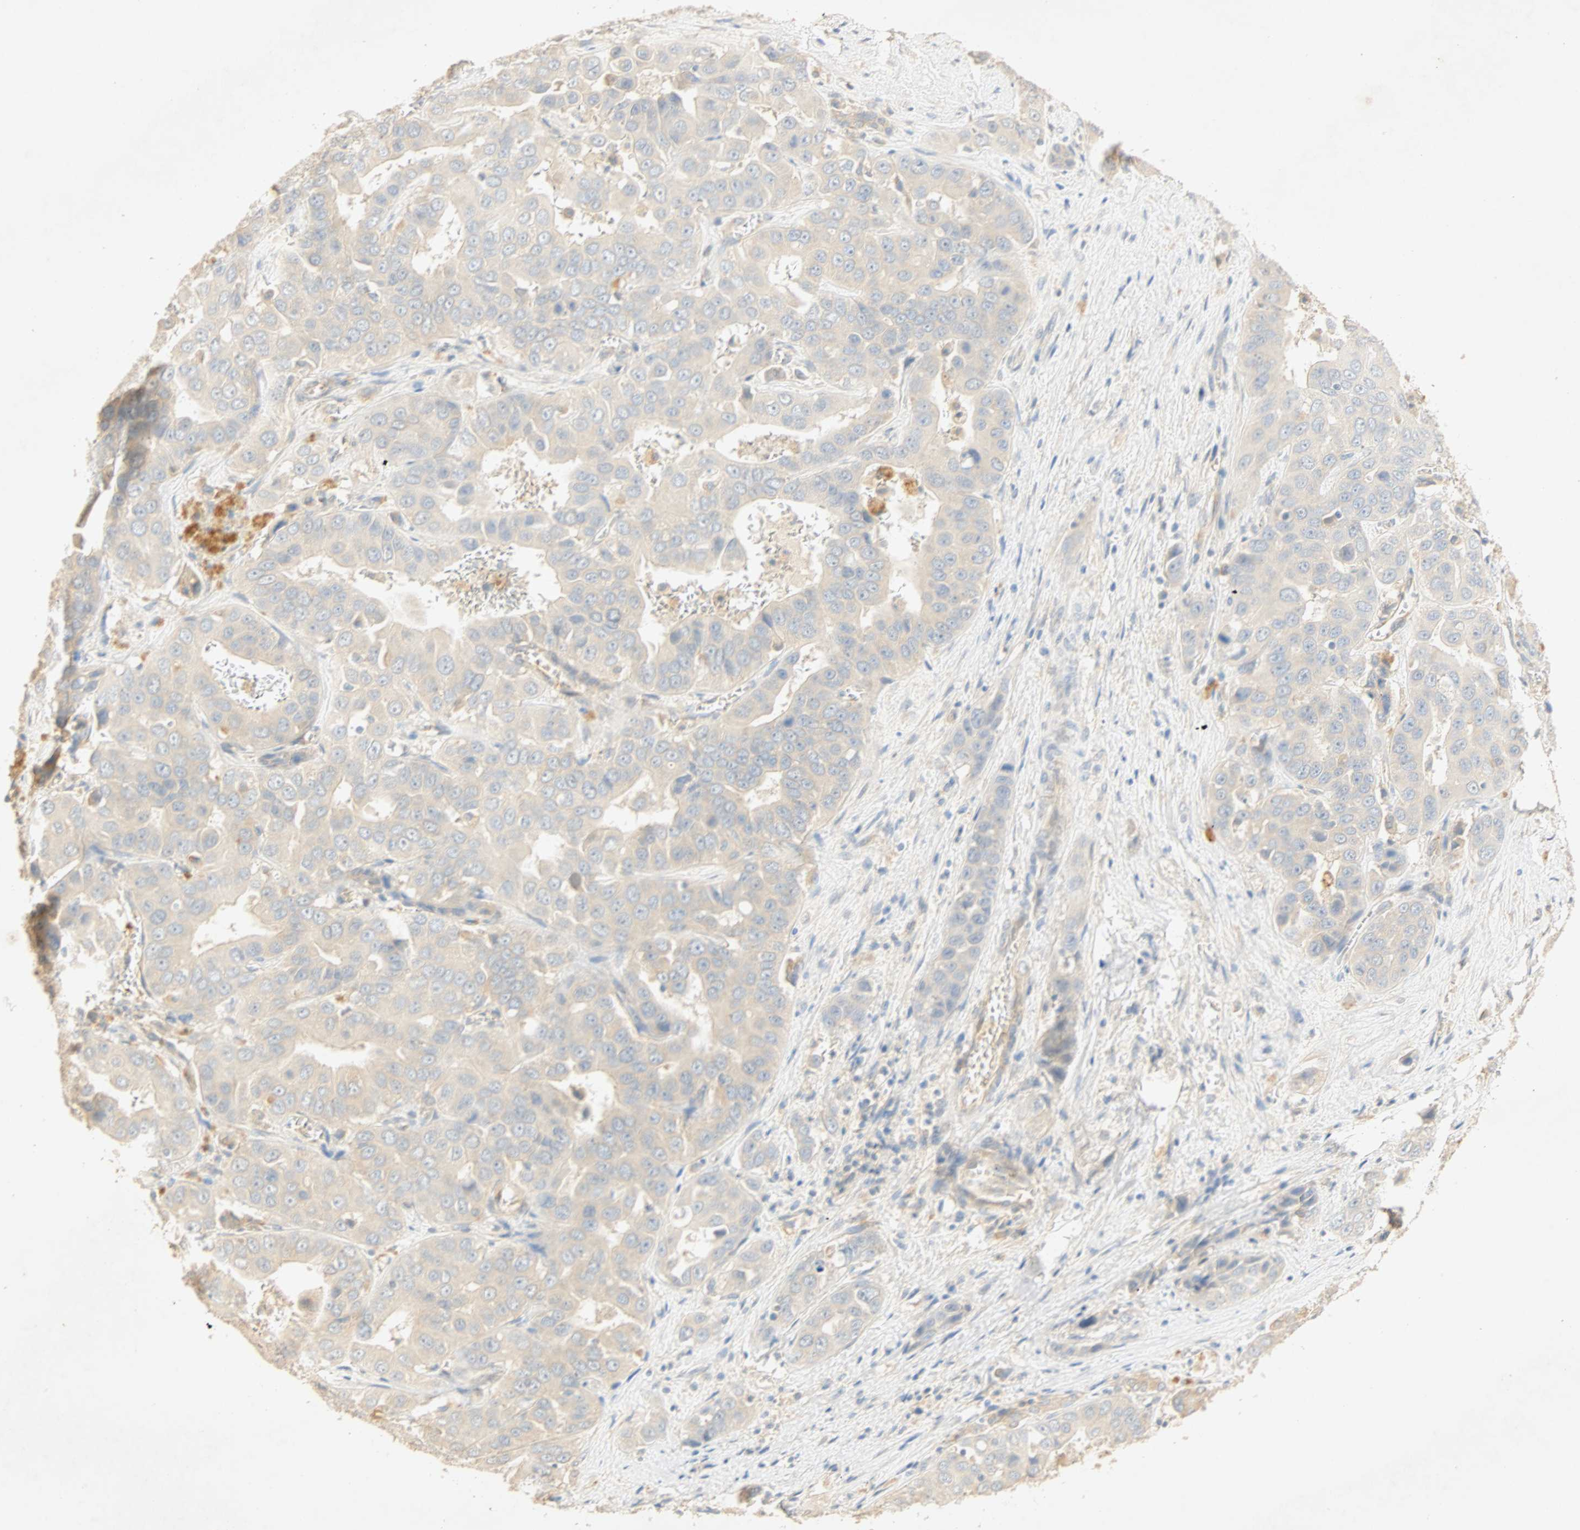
{"staining": {"intensity": "negative", "quantity": "none", "location": "none"}, "tissue": "liver cancer", "cell_type": "Tumor cells", "image_type": "cancer", "snomed": [{"axis": "morphology", "description": "Cholangiocarcinoma"}, {"axis": "topography", "description": "Liver"}], "caption": "Tumor cells show no significant protein positivity in liver cancer (cholangiocarcinoma).", "gene": "SELENBP1", "patient": {"sex": "female", "age": 52}}